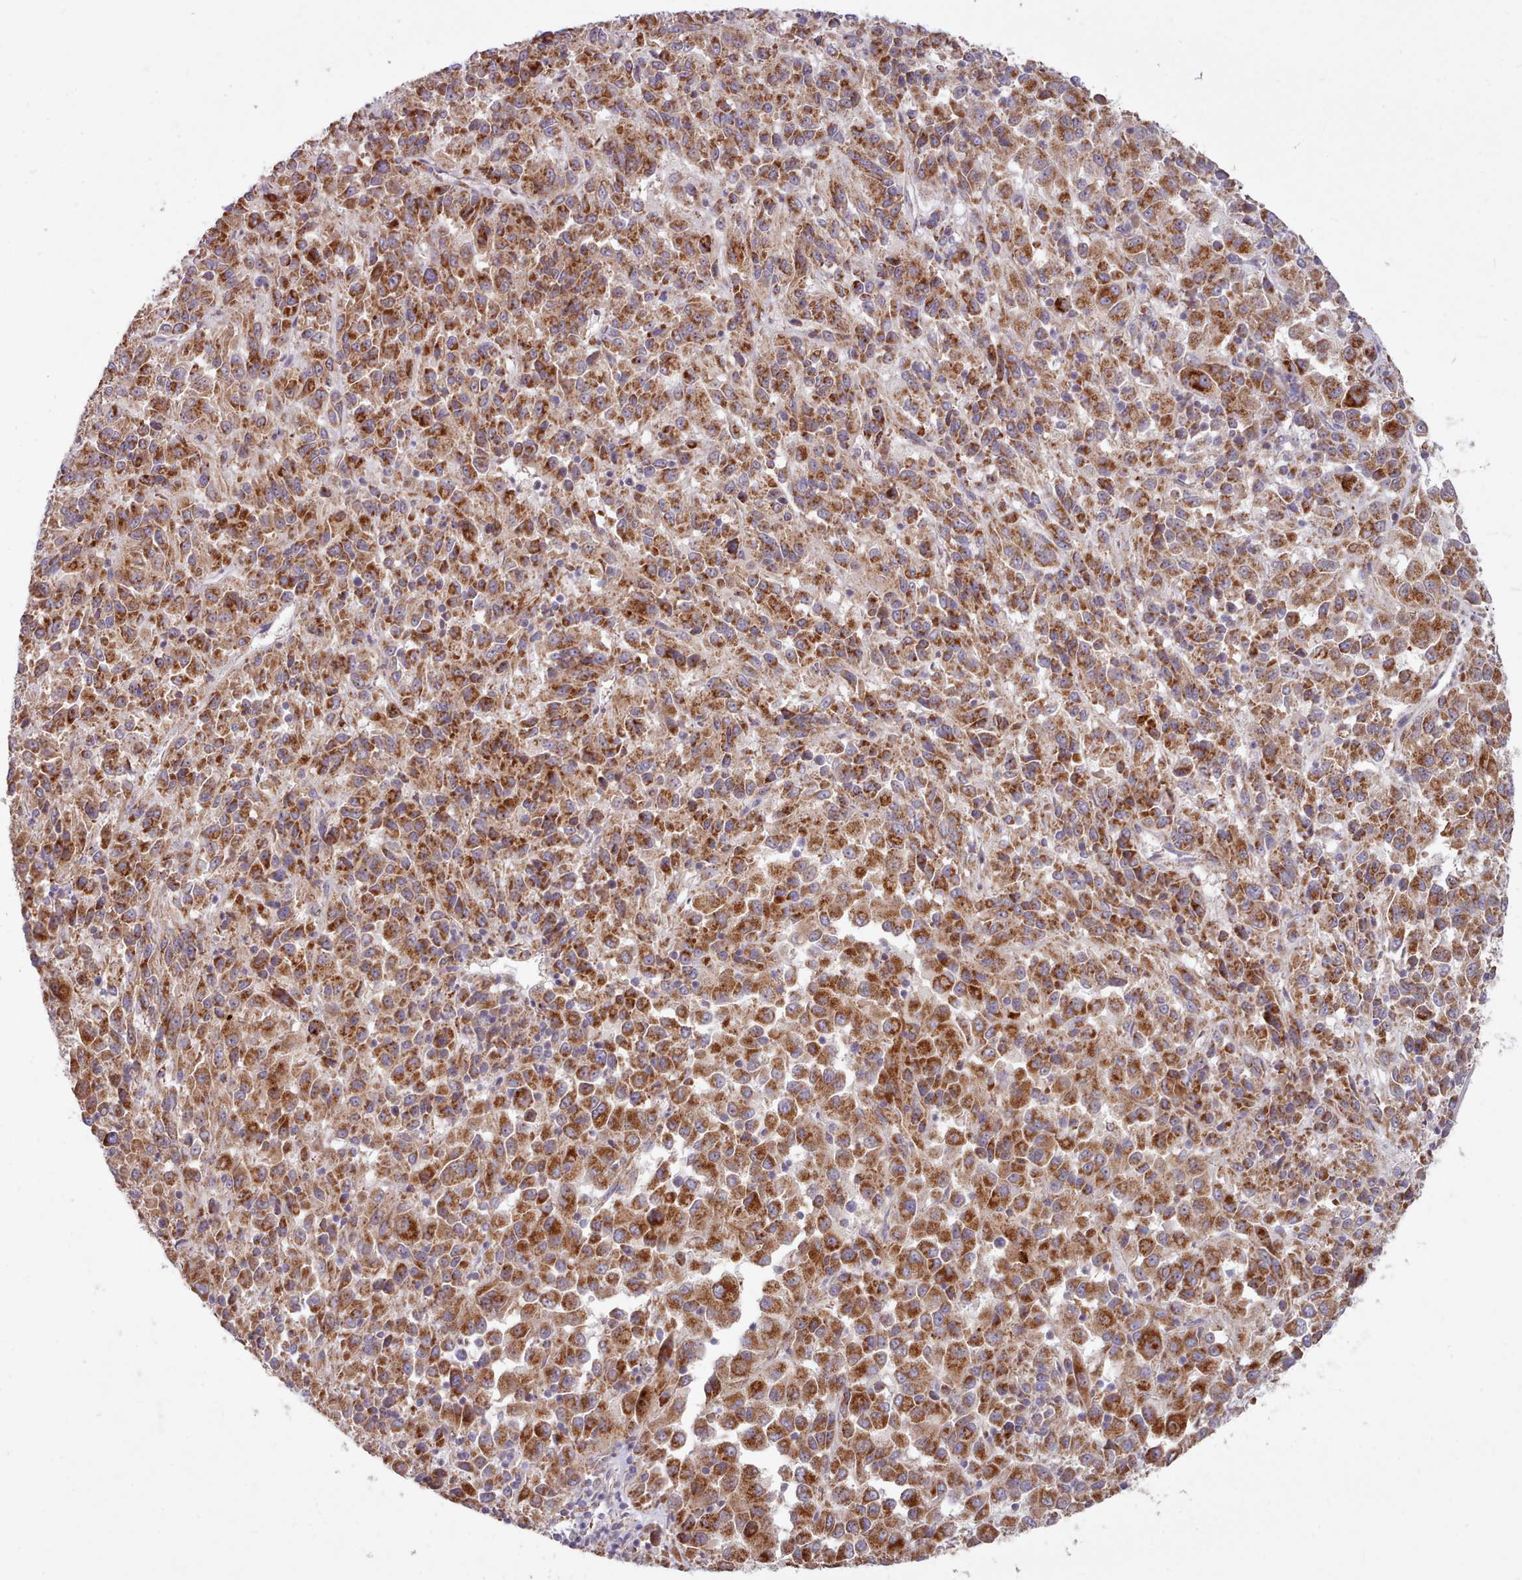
{"staining": {"intensity": "strong", "quantity": ">75%", "location": "cytoplasmic/membranous"}, "tissue": "melanoma", "cell_type": "Tumor cells", "image_type": "cancer", "snomed": [{"axis": "morphology", "description": "Malignant melanoma, Metastatic site"}, {"axis": "topography", "description": "Lung"}], "caption": "The image reveals a brown stain indicating the presence of a protein in the cytoplasmic/membranous of tumor cells in melanoma.", "gene": "HSDL2", "patient": {"sex": "male", "age": 64}}